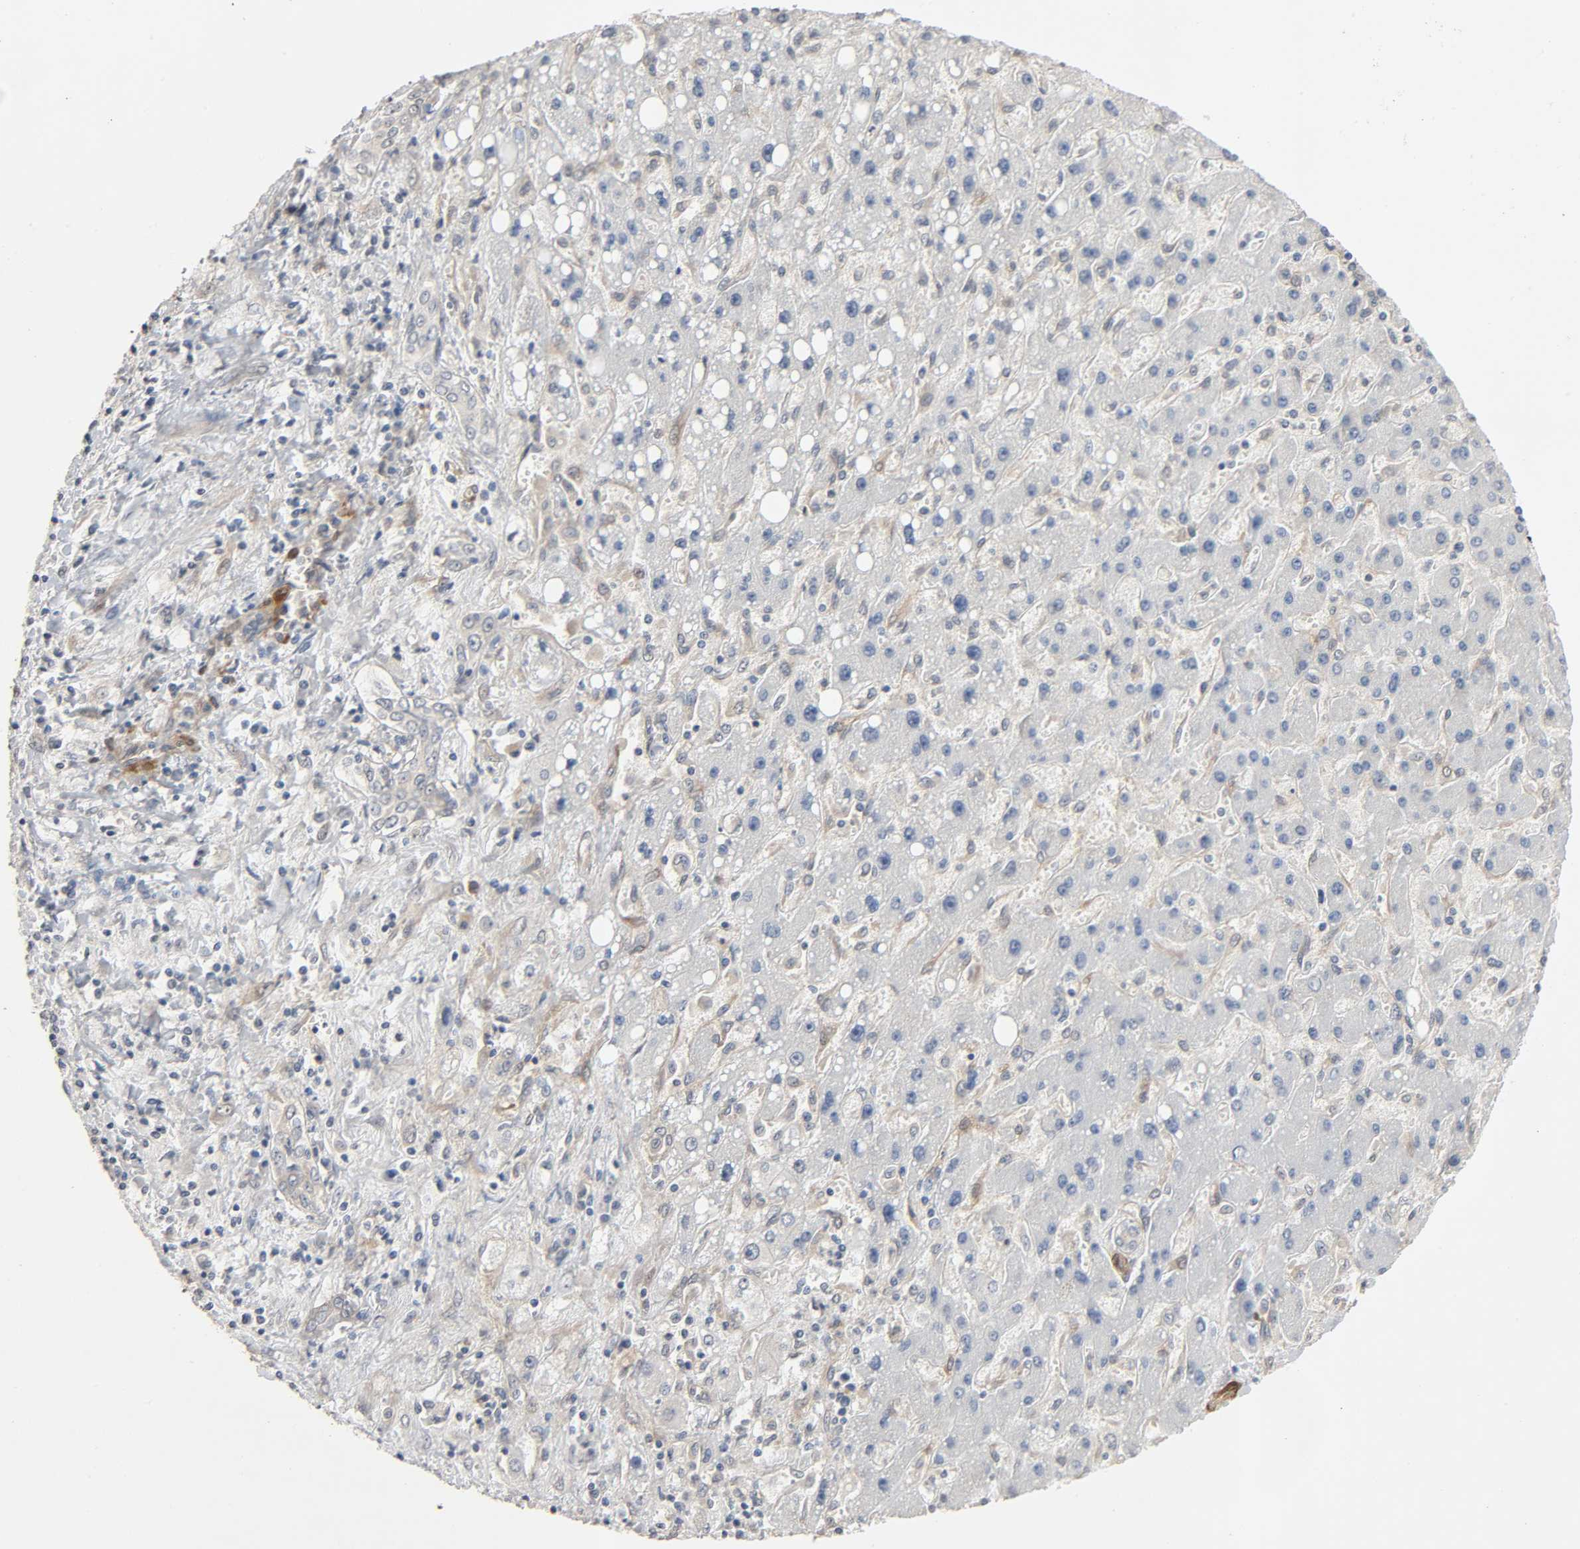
{"staining": {"intensity": "moderate", "quantity": "25%-75%", "location": "cytoplasmic/membranous"}, "tissue": "liver cancer", "cell_type": "Tumor cells", "image_type": "cancer", "snomed": [{"axis": "morphology", "description": "Carcinoma, Hepatocellular, NOS"}, {"axis": "topography", "description": "Liver"}], "caption": "High-magnification brightfield microscopy of liver hepatocellular carcinoma stained with DAB (3,3'-diaminobenzidine) (brown) and counterstained with hematoxylin (blue). tumor cells exhibit moderate cytoplasmic/membranous positivity is present in about25%-75% of cells. The staining is performed using DAB brown chromogen to label protein expression. The nuclei are counter-stained blue using hematoxylin.", "gene": "PTK2", "patient": {"sex": "female", "age": 53}}